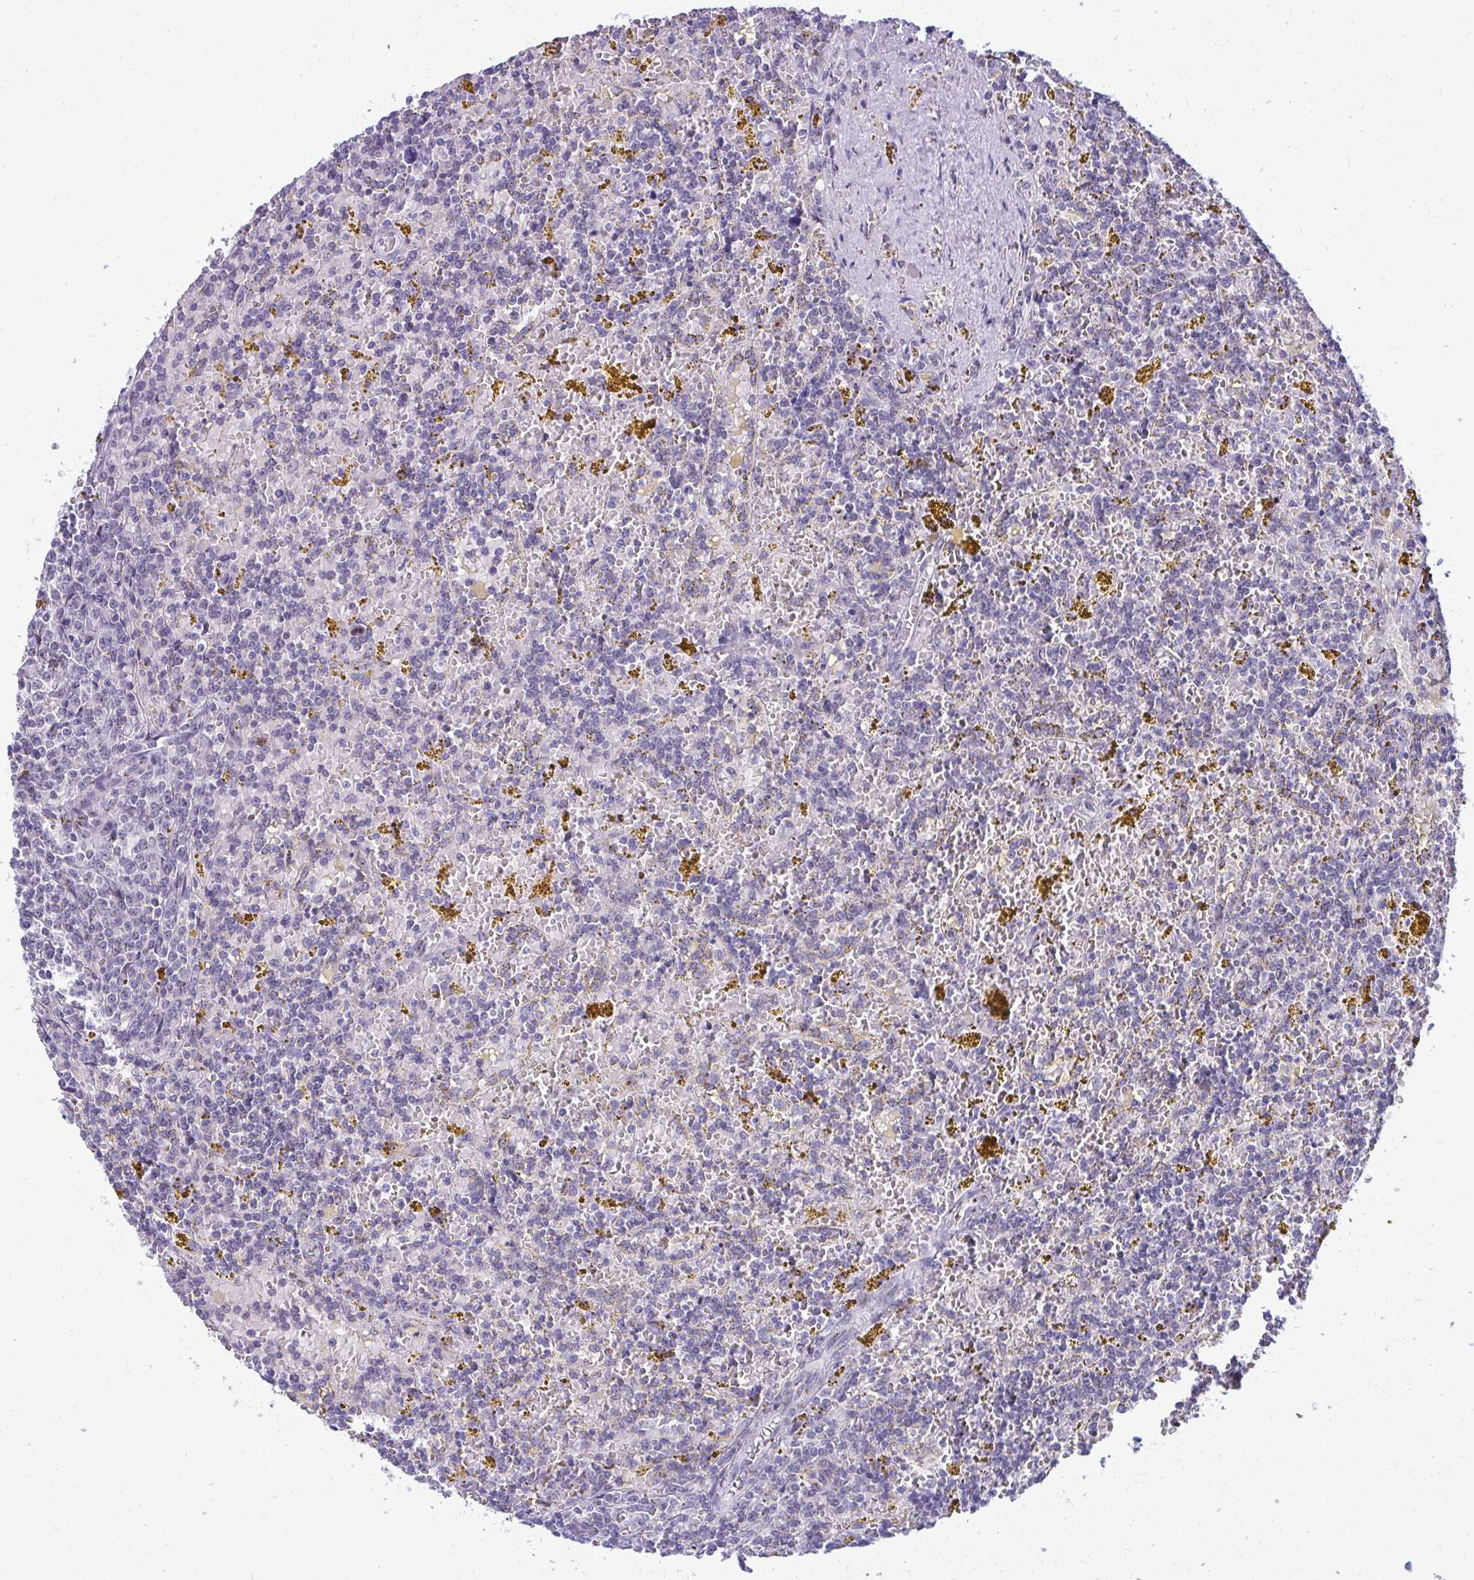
{"staining": {"intensity": "negative", "quantity": "none", "location": "none"}, "tissue": "lymphoma", "cell_type": "Tumor cells", "image_type": "cancer", "snomed": [{"axis": "morphology", "description": "Malignant lymphoma, non-Hodgkin's type, Low grade"}, {"axis": "topography", "description": "Spleen"}, {"axis": "topography", "description": "Lymph node"}], "caption": "This image is of malignant lymphoma, non-Hodgkin's type (low-grade) stained with immunohistochemistry (IHC) to label a protein in brown with the nuclei are counter-stained blue. There is no staining in tumor cells. (Brightfield microscopy of DAB immunohistochemistry at high magnification).", "gene": "DTX4", "patient": {"sex": "female", "age": 66}}